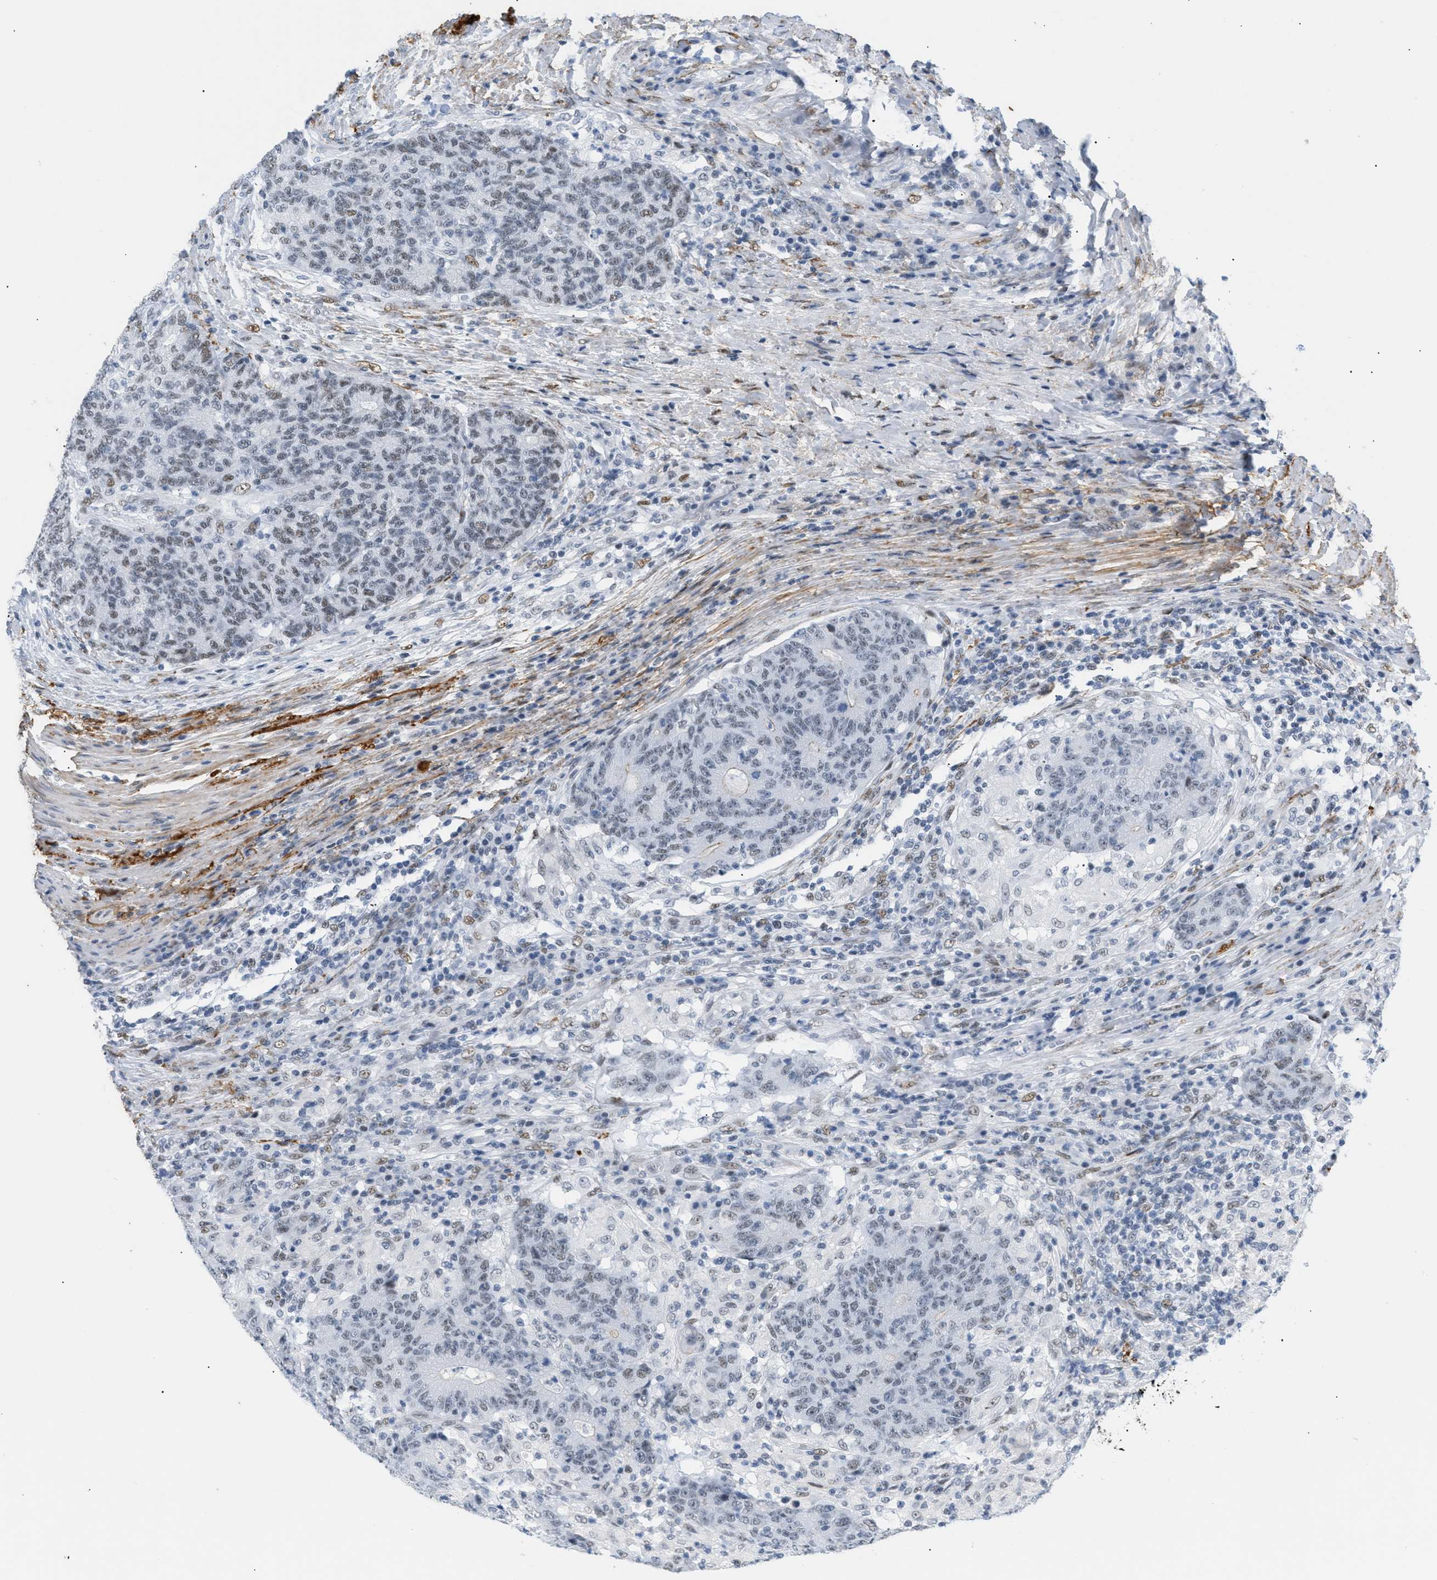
{"staining": {"intensity": "weak", "quantity": "25%-75%", "location": "nuclear"}, "tissue": "colorectal cancer", "cell_type": "Tumor cells", "image_type": "cancer", "snomed": [{"axis": "morphology", "description": "Normal tissue, NOS"}, {"axis": "morphology", "description": "Adenocarcinoma, NOS"}, {"axis": "topography", "description": "Colon"}], "caption": "IHC (DAB) staining of colorectal cancer (adenocarcinoma) demonstrates weak nuclear protein positivity in about 25%-75% of tumor cells.", "gene": "ELN", "patient": {"sex": "female", "age": 75}}